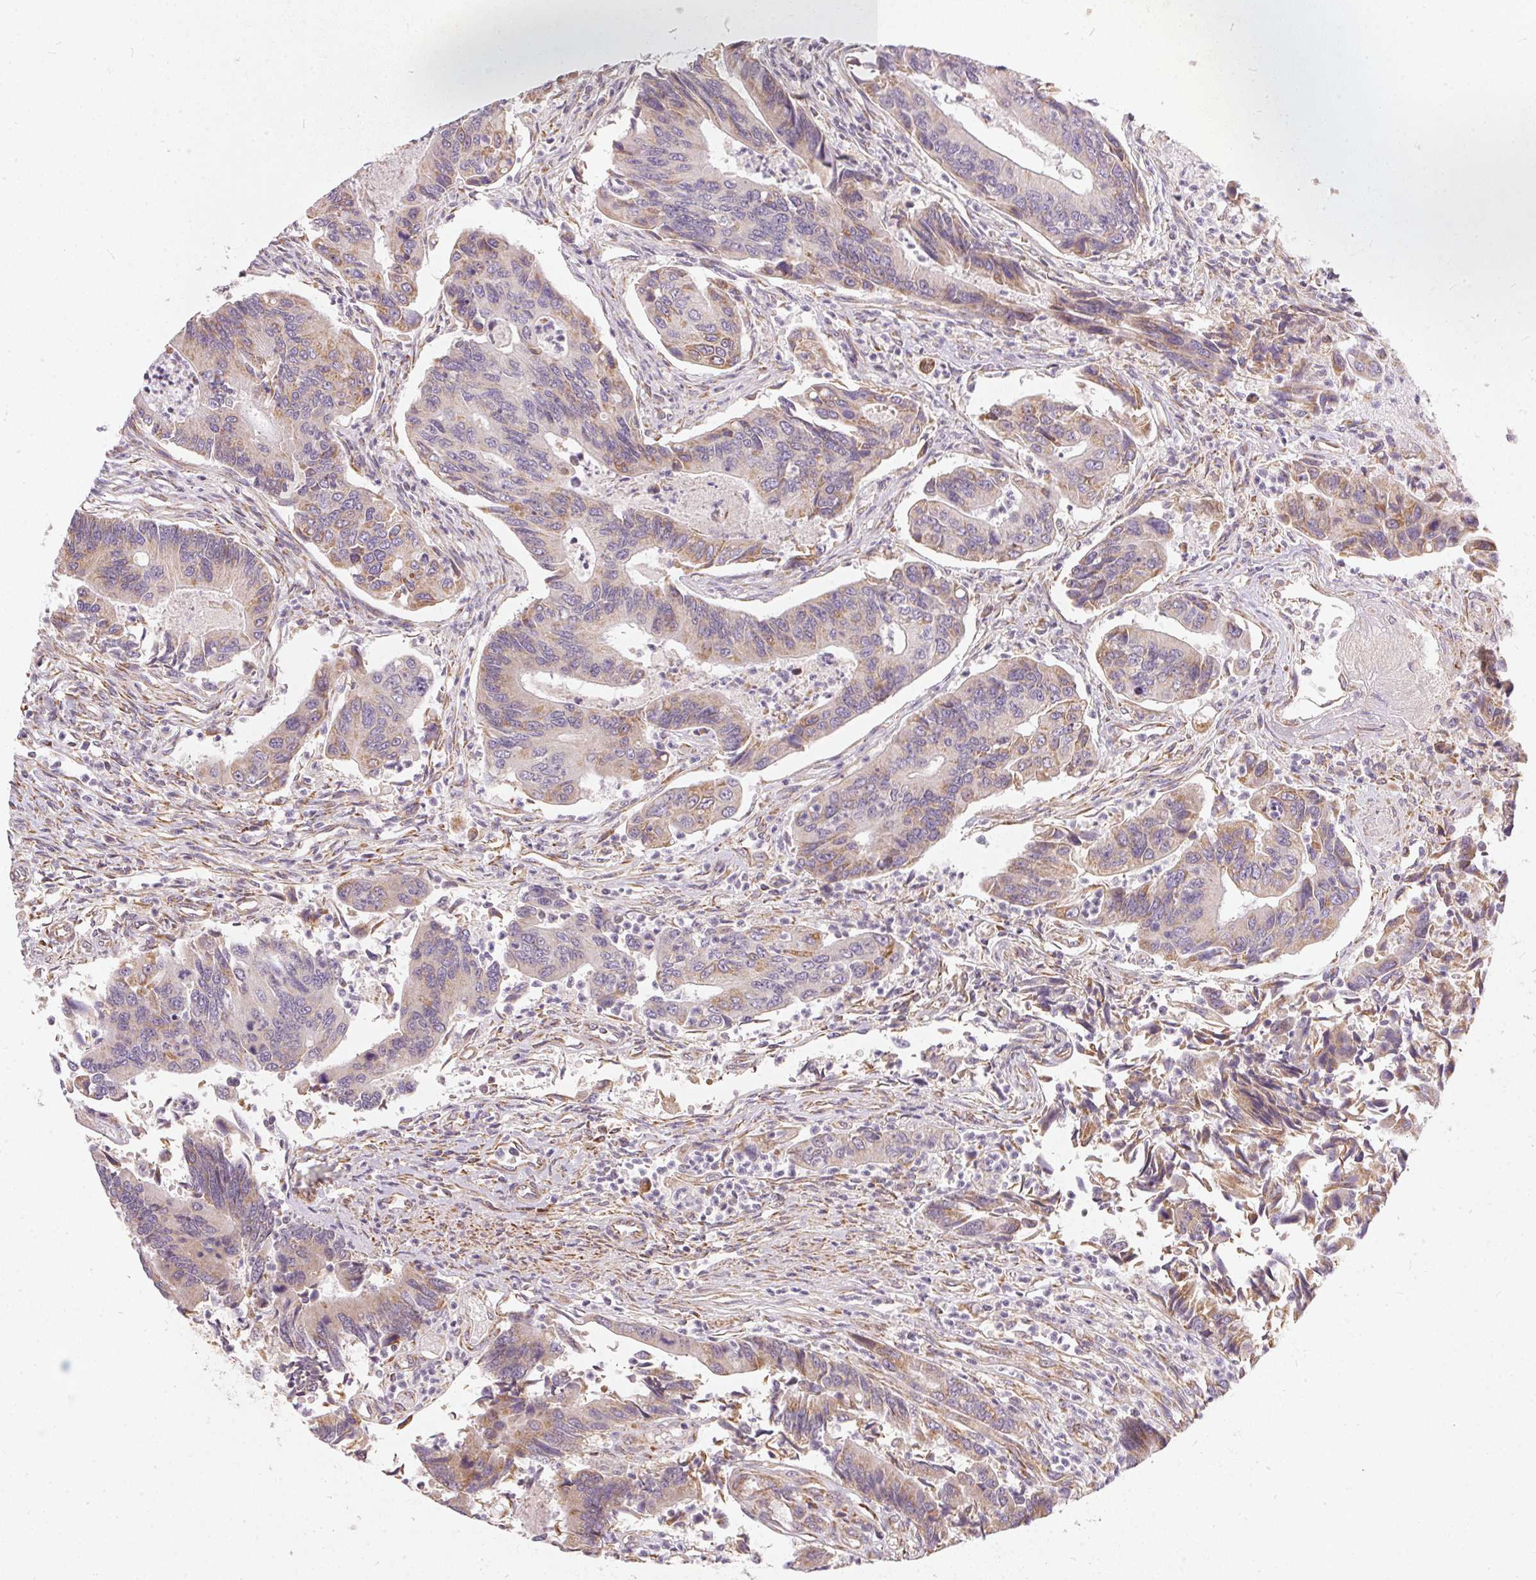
{"staining": {"intensity": "weak", "quantity": "<25%", "location": "cytoplasmic/membranous"}, "tissue": "colorectal cancer", "cell_type": "Tumor cells", "image_type": "cancer", "snomed": [{"axis": "morphology", "description": "Adenocarcinoma, NOS"}, {"axis": "topography", "description": "Colon"}], "caption": "IHC of colorectal cancer displays no staining in tumor cells. (Stains: DAB IHC with hematoxylin counter stain, Microscopy: brightfield microscopy at high magnification).", "gene": "VWA5B2", "patient": {"sex": "female", "age": 67}}